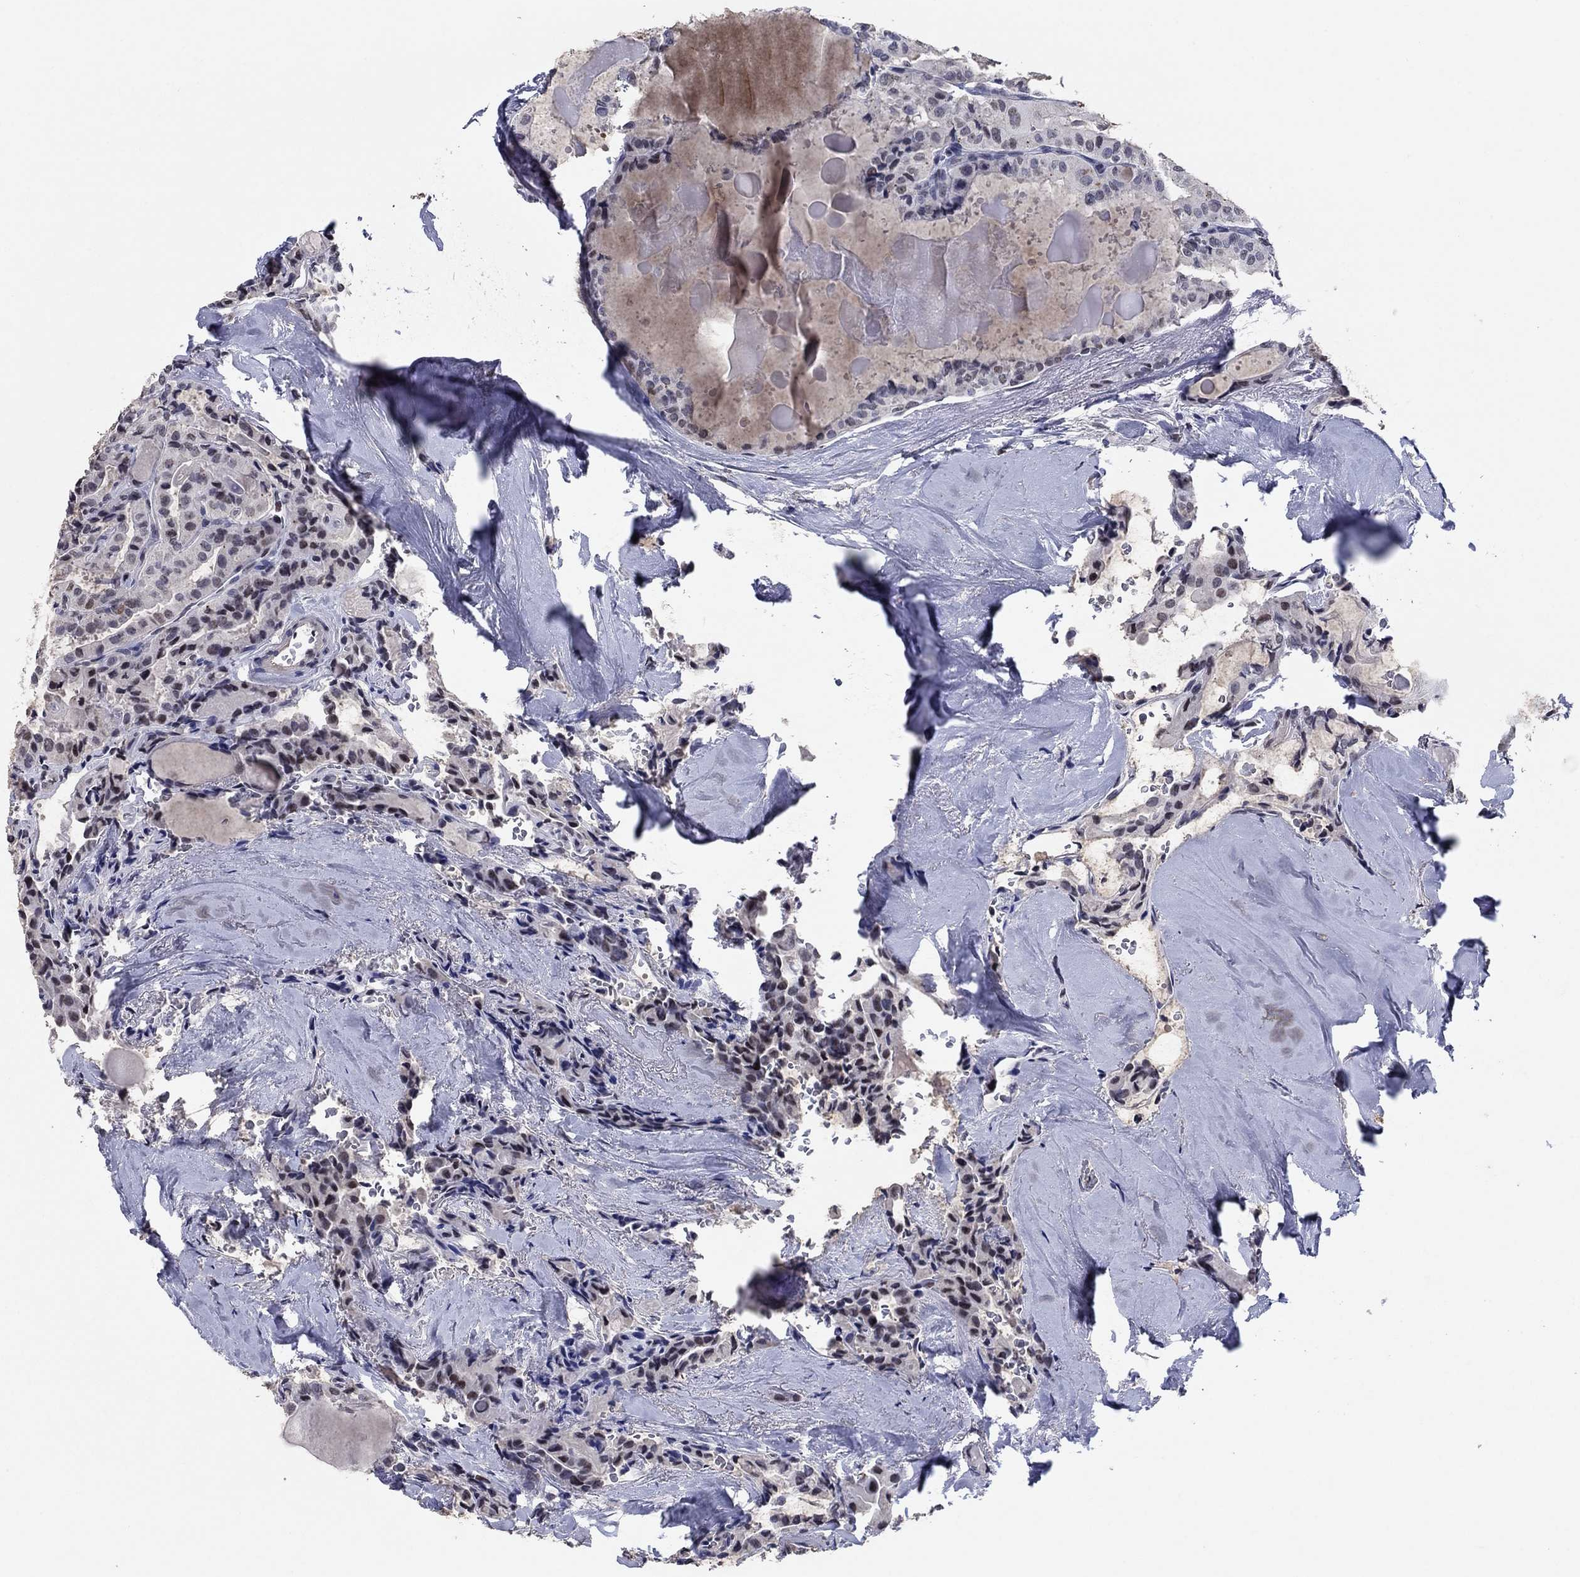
{"staining": {"intensity": "negative", "quantity": "none", "location": "none"}, "tissue": "thyroid cancer", "cell_type": "Tumor cells", "image_type": "cancer", "snomed": [{"axis": "morphology", "description": "Papillary adenocarcinoma, NOS"}, {"axis": "topography", "description": "Thyroid gland"}], "caption": "The photomicrograph reveals no significant staining in tumor cells of thyroid cancer.", "gene": "TYMS", "patient": {"sex": "female", "age": 41}}